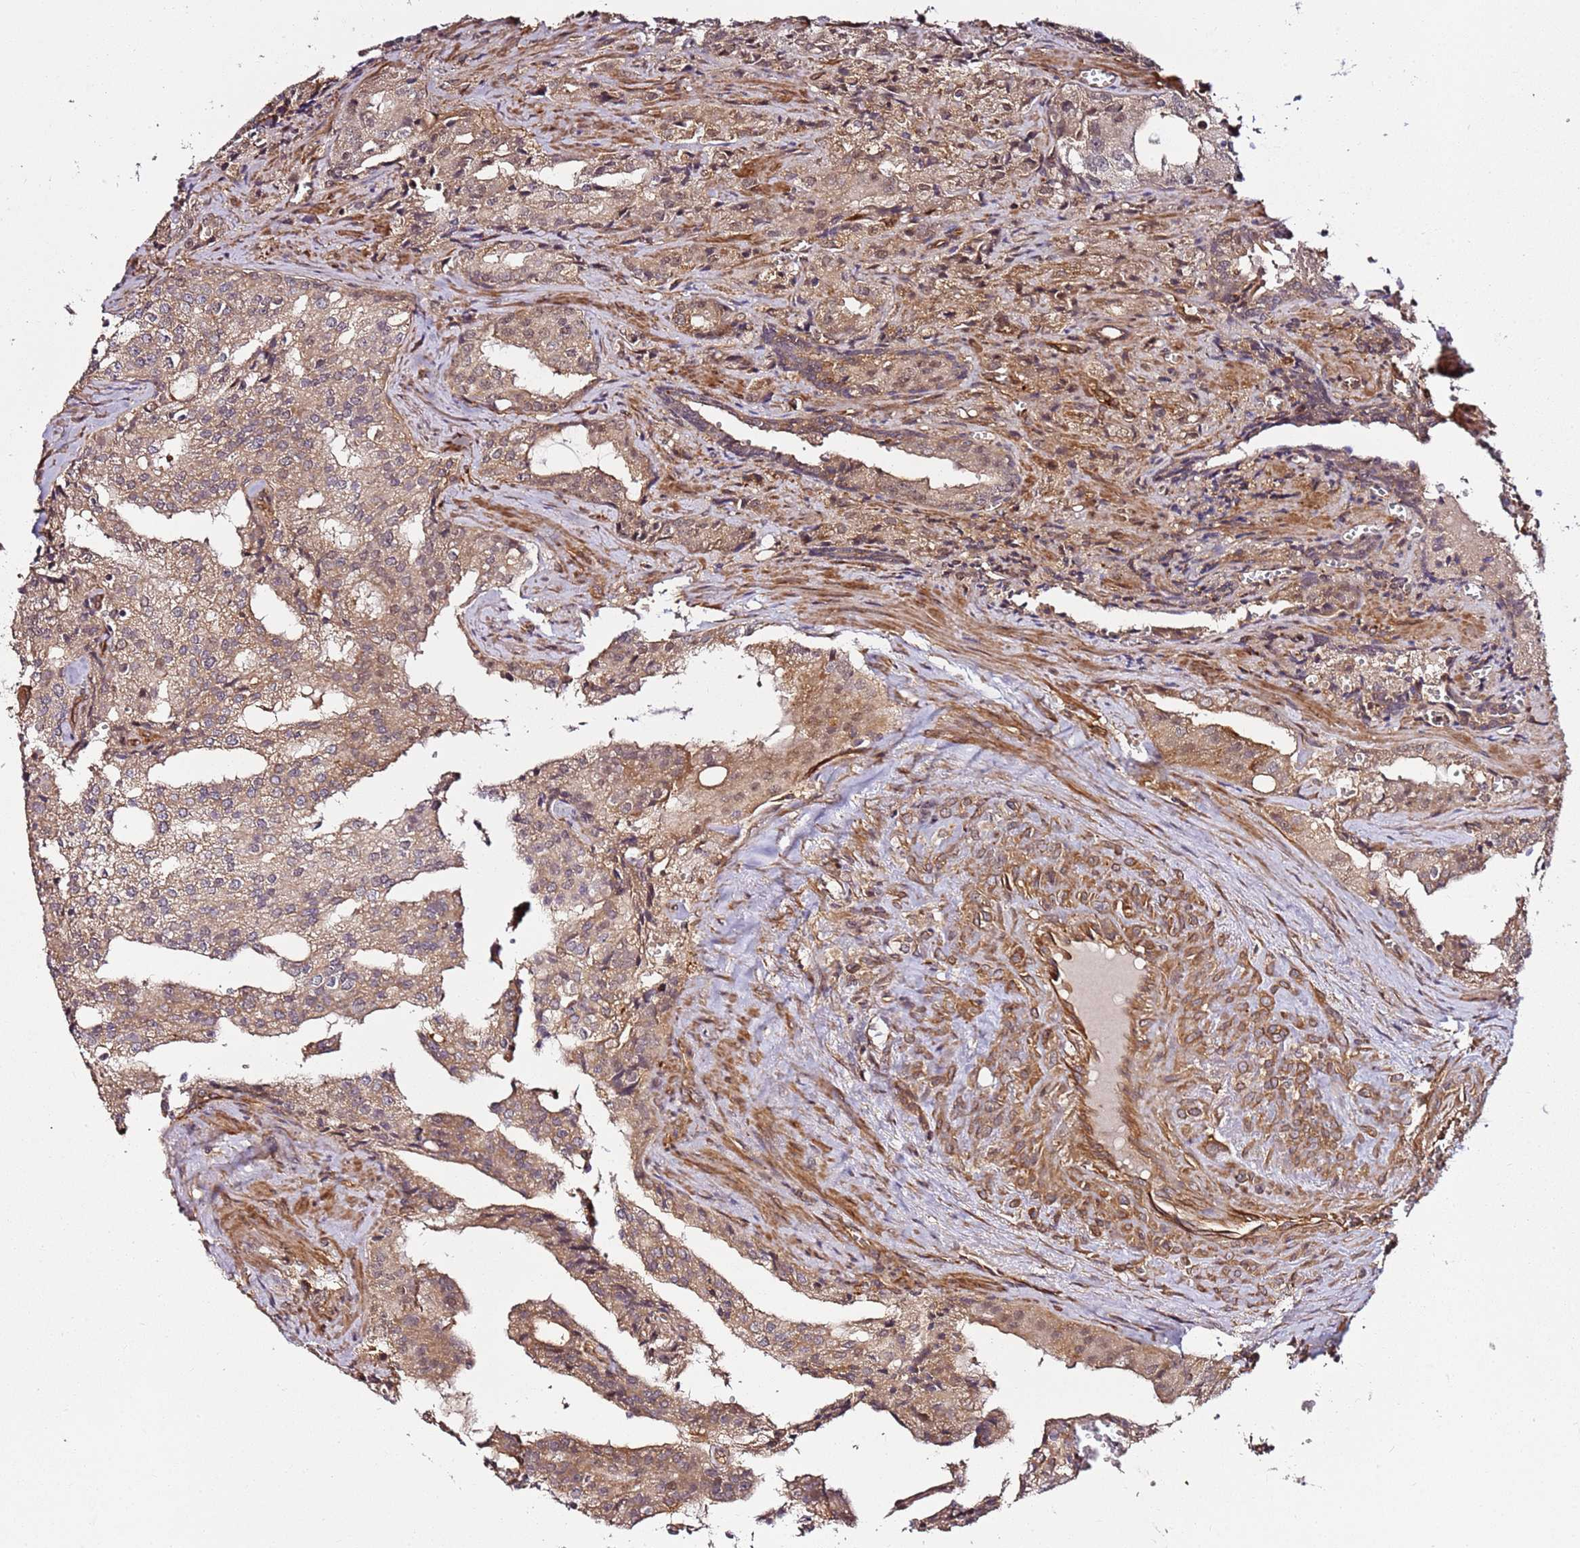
{"staining": {"intensity": "weak", "quantity": ">75%", "location": "cytoplasmic/membranous"}, "tissue": "prostate cancer", "cell_type": "Tumor cells", "image_type": "cancer", "snomed": [{"axis": "morphology", "description": "Adenocarcinoma, High grade"}, {"axis": "topography", "description": "Prostate"}], "caption": "There is low levels of weak cytoplasmic/membranous staining in tumor cells of prostate high-grade adenocarcinoma, as demonstrated by immunohistochemical staining (brown color).", "gene": "CCNYL1", "patient": {"sex": "male", "age": 68}}